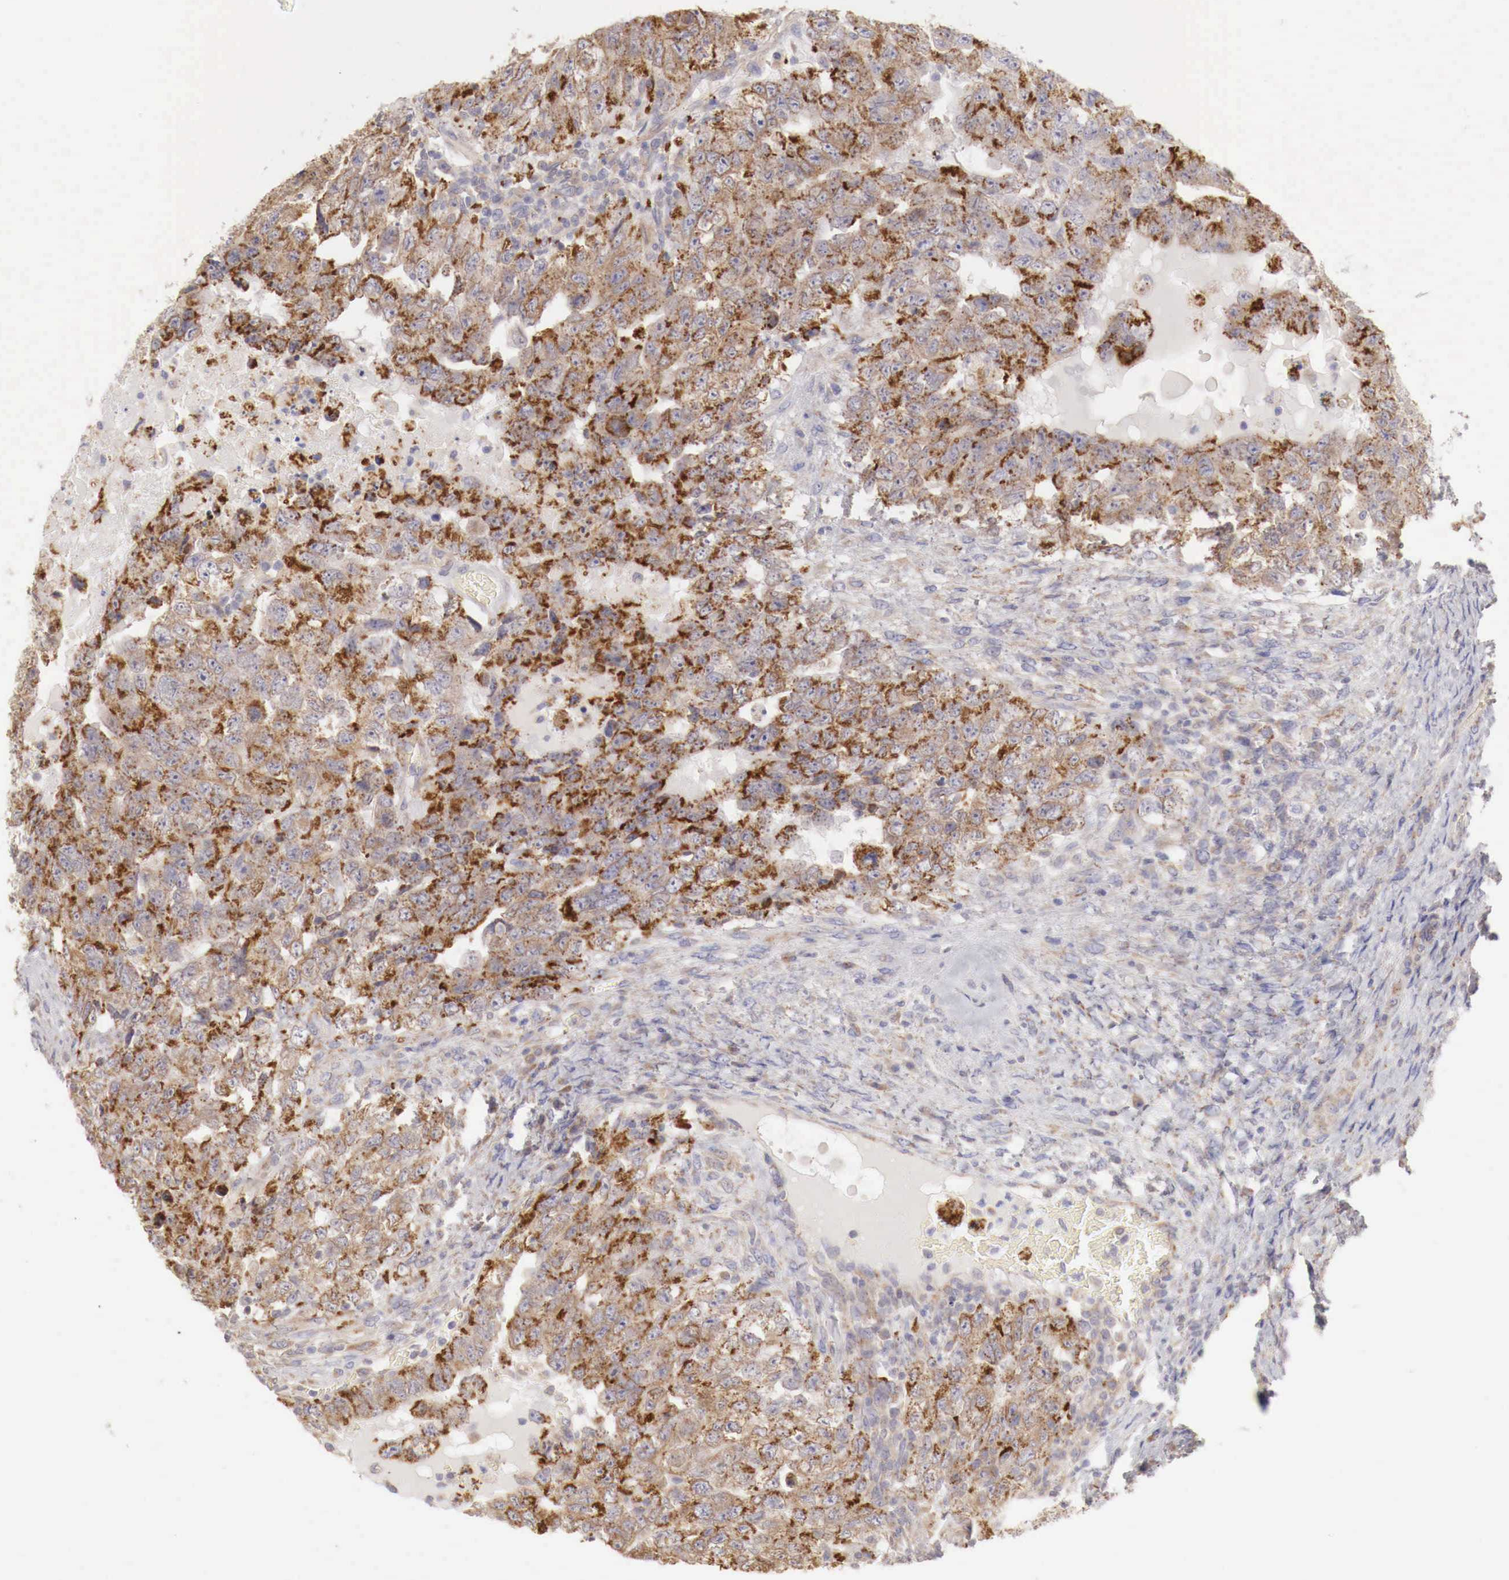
{"staining": {"intensity": "strong", "quantity": ">75%", "location": "cytoplasmic/membranous"}, "tissue": "testis cancer", "cell_type": "Tumor cells", "image_type": "cancer", "snomed": [{"axis": "morphology", "description": "Carcinoma, Embryonal, NOS"}, {"axis": "topography", "description": "Testis"}], "caption": "Testis cancer stained with a brown dye exhibits strong cytoplasmic/membranous positive positivity in about >75% of tumor cells.", "gene": "NSDHL", "patient": {"sex": "male", "age": 36}}